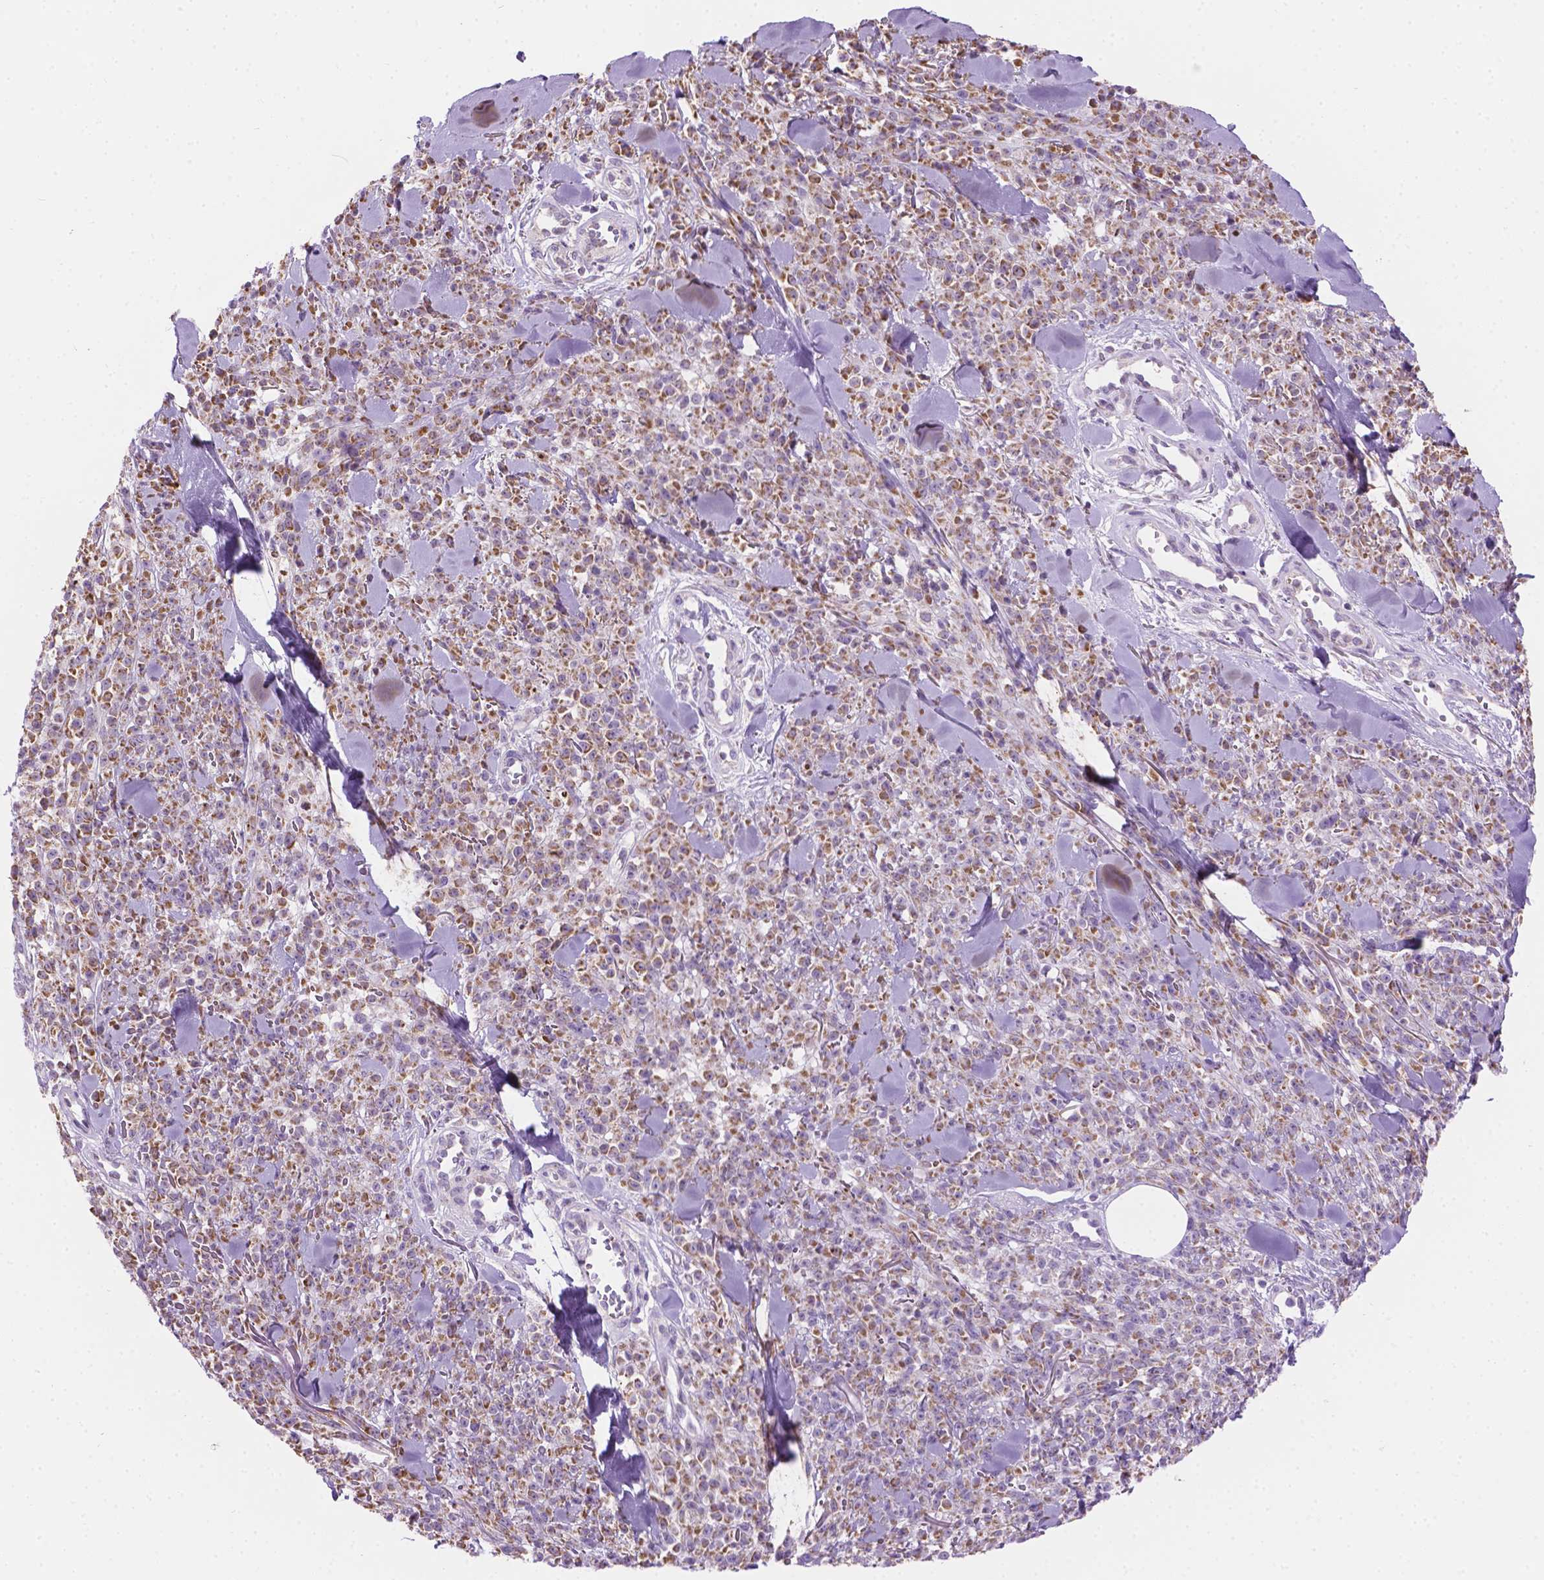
{"staining": {"intensity": "moderate", "quantity": "25%-75%", "location": "cytoplasmic/membranous"}, "tissue": "melanoma", "cell_type": "Tumor cells", "image_type": "cancer", "snomed": [{"axis": "morphology", "description": "Malignant melanoma, NOS"}, {"axis": "topography", "description": "Skin"}, {"axis": "topography", "description": "Skin of trunk"}], "caption": "There is medium levels of moderate cytoplasmic/membranous positivity in tumor cells of malignant melanoma, as demonstrated by immunohistochemical staining (brown color).", "gene": "CSPG5", "patient": {"sex": "male", "age": 74}}